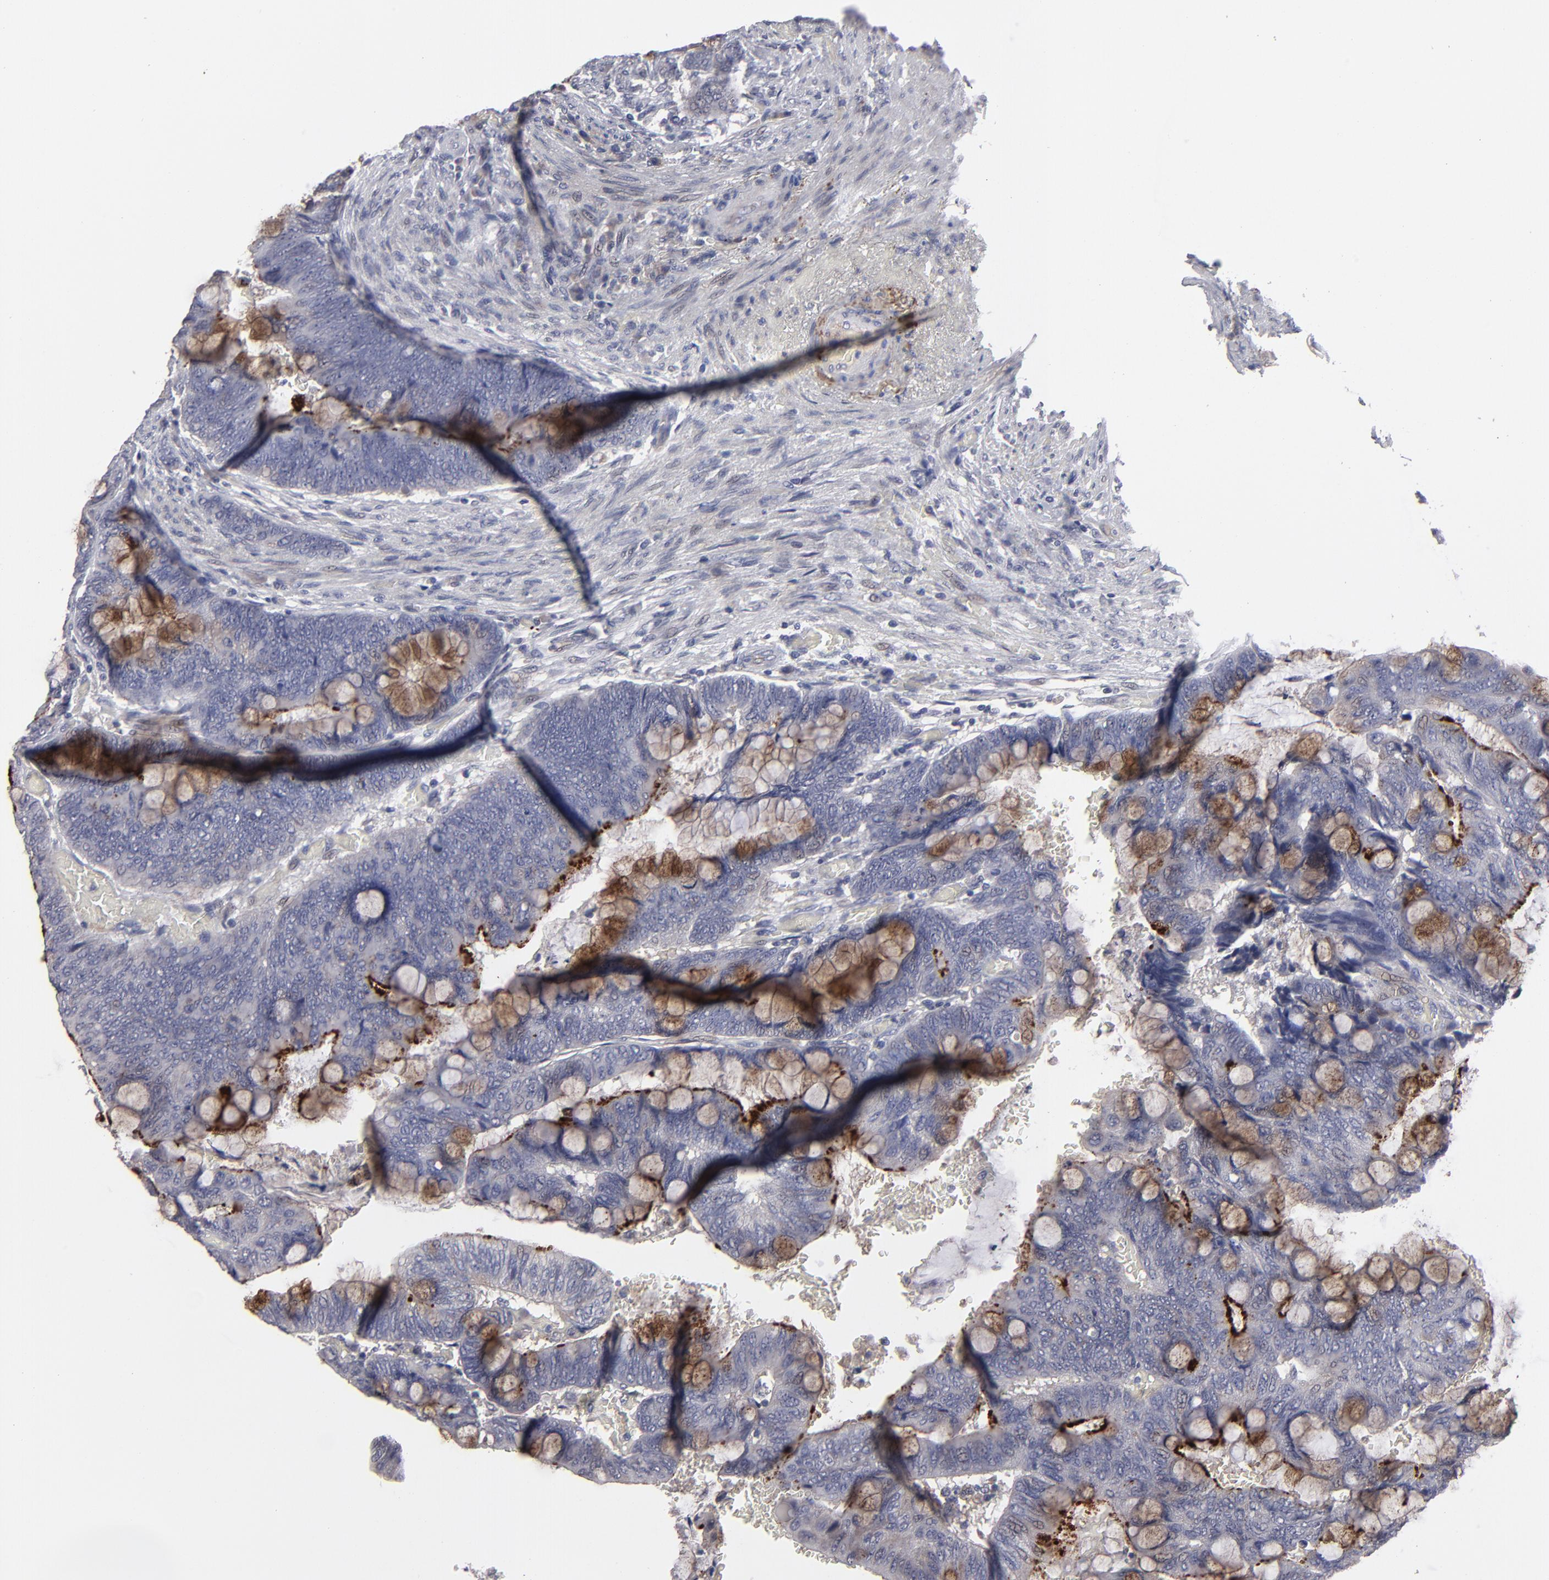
{"staining": {"intensity": "moderate", "quantity": "<25%", "location": "cytoplasmic/membranous"}, "tissue": "colorectal cancer", "cell_type": "Tumor cells", "image_type": "cancer", "snomed": [{"axis": "morphology", "description": "Normal tissue, NOS"}, {"axis": "morphology", "description": "Adenocarcinoma, NOS"}, {"axis": "topography", "description": "Rectum"}], "caption": "Immunohistochemical staining of human colorectal cancer reveals low levels of moderate cytoplasmic/membranous protein expression in about <25% of tumor cells.", "gene": "GPM6B", "patient": {"sex": "male", "age": 92}}